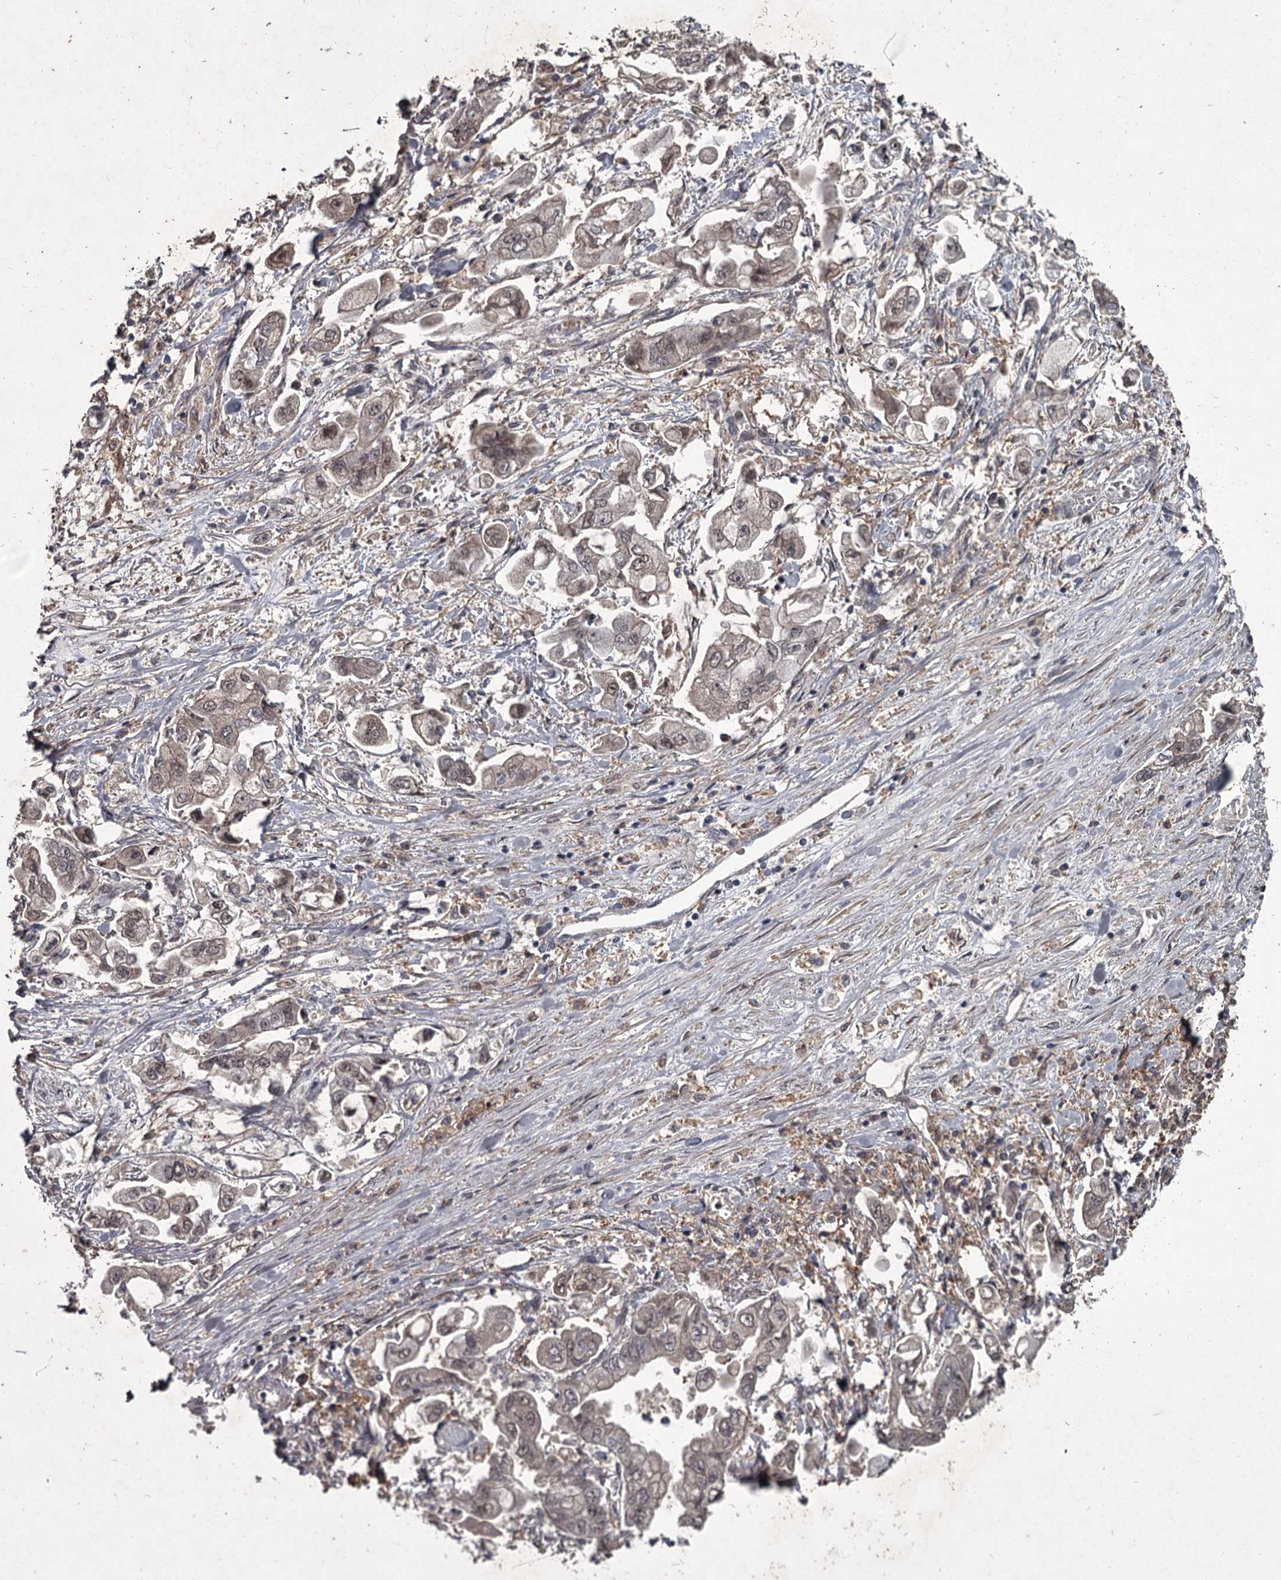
{"staining": {"intensity": "weak", "quantity": ">75%", "location": "nuclear"}, "tissue": "stomach cancer", "cell_type": "Tumor cells", "image_type": "cancer", "snomed": [{"axis": "morphology", "description": "Adenocarcinoma, NOS"}, {"axis": "topography", "description": "Stomach"}], "caption": "A photomicrograph of stomach adenocarcinoma stained for a protein exhibits weak nuclear brown staining in tumor cells.", "gene": "FLVCR2", "patient": {"sex": "male", "age": 62}}